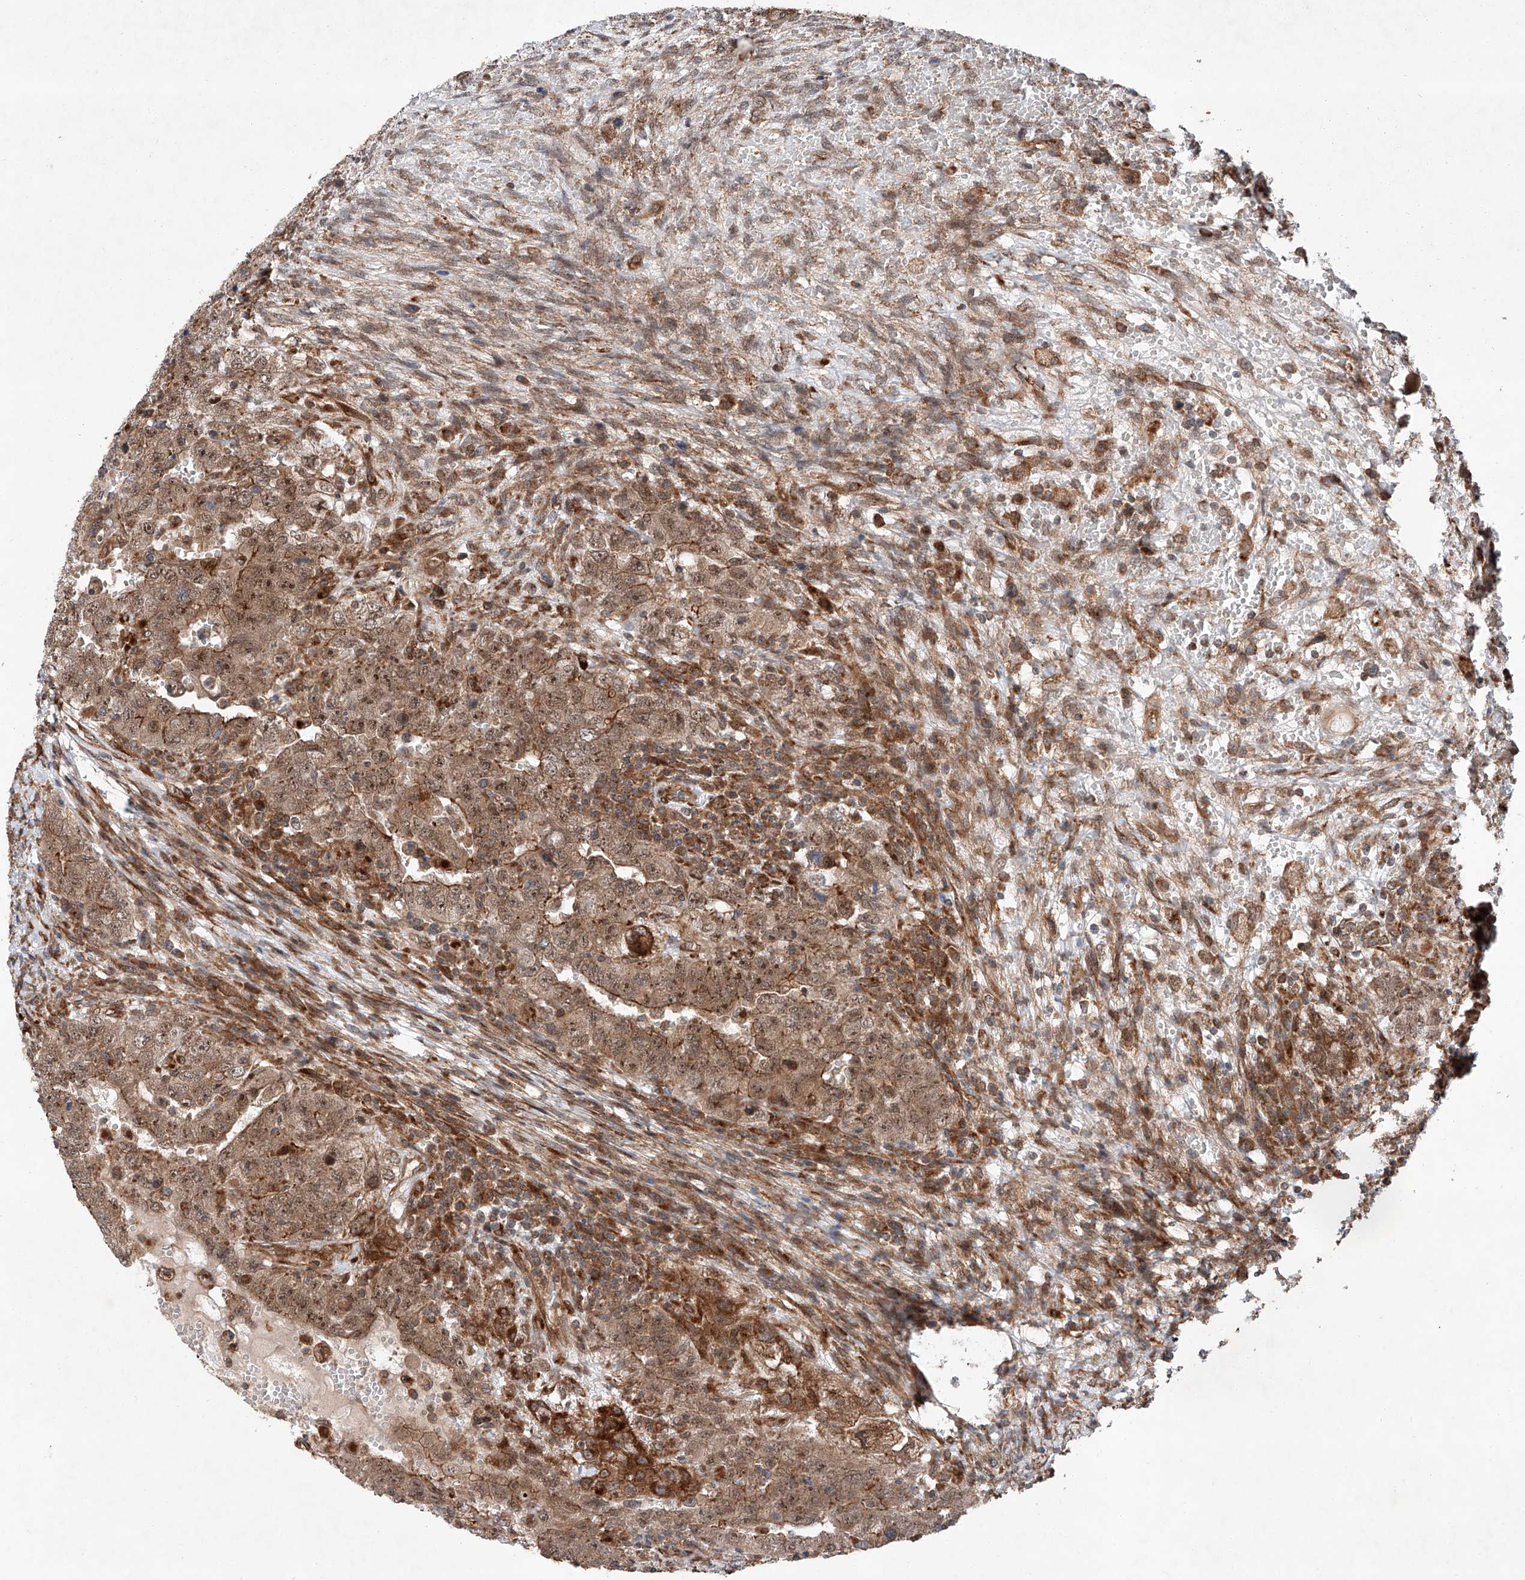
{"staining": {"intensity": "moderate", "quantity": ">75%", "location": "cytoplasmic/membranous,nuclear"}, "tissue": "testis cancer", "cell_type": "Tumor cells", "image_type": "cancer", "snomed": [{"axis": "morphology", "description": "Carcinoma, Embryonal, NOS"}, {"axis": "topography", "description": "Testis"}], "caption": "Testis cancer tissue exhibits moderate cytoplasmic/membranous and nuclear staining in about >75% of tumor cells (DAB (3,3'-diaminobenzidine) = brown stain, brightfield microscopy at high magnification).", "gene": "ZFP28", "patient": {"sex": "male", "age": 26}}